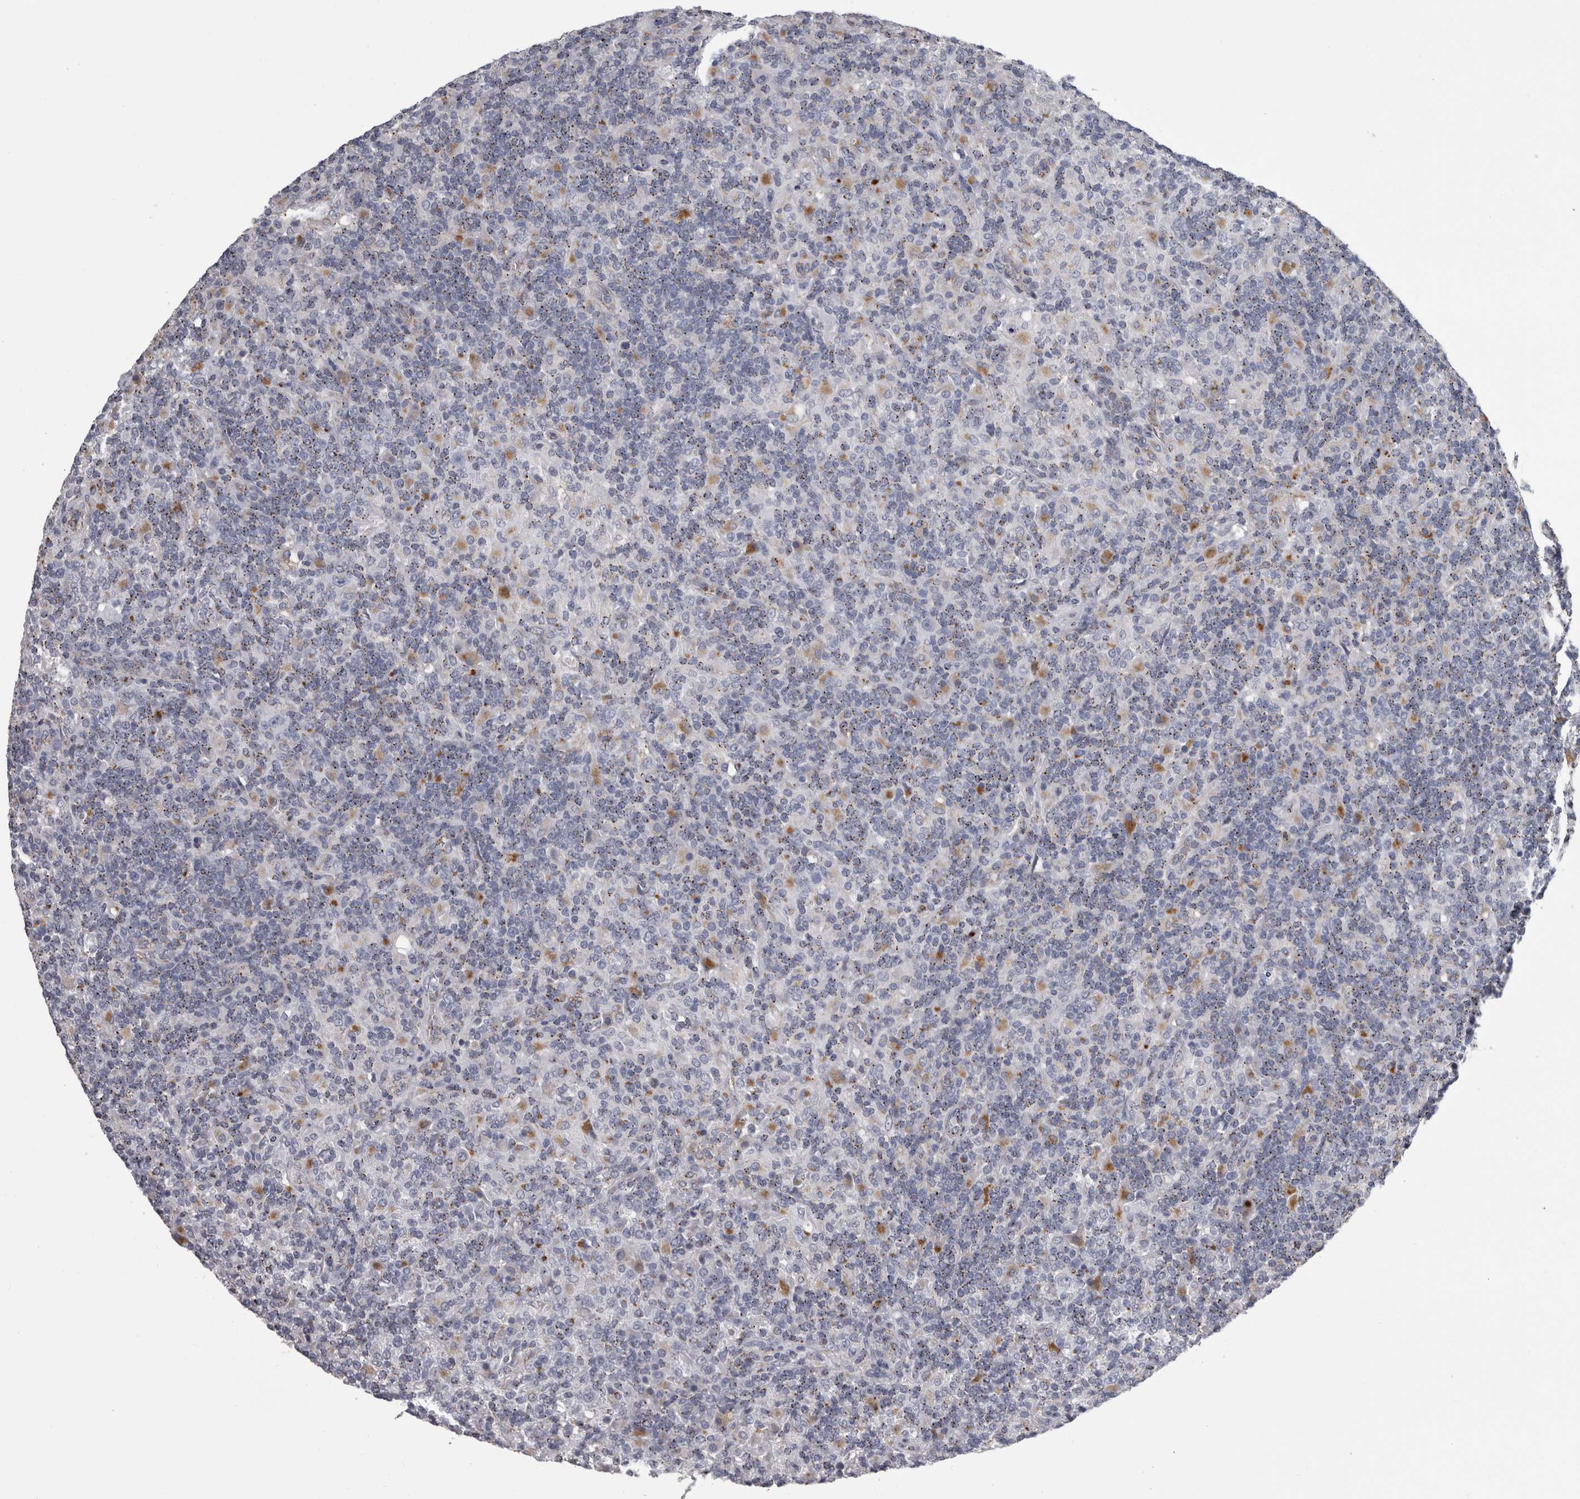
{"staining": {"intensity": "negative", "quantity": "none", "location": "none"}, "tissue": "lymphoma", "cell_type": "Tumor cells", "image_type": "cancer", "snomed": [{"axis": "morphology", "description": "Hodgkin's disease, NOS"}, {"axis": "topography", "description": "Lymph node"}], "caption": "An image of Hodgkin's disease stained for a protein demonstrates no brown staining in tumor cells.", "gene": "DPP7", "patient": {"sex": "male", "age": 70}}